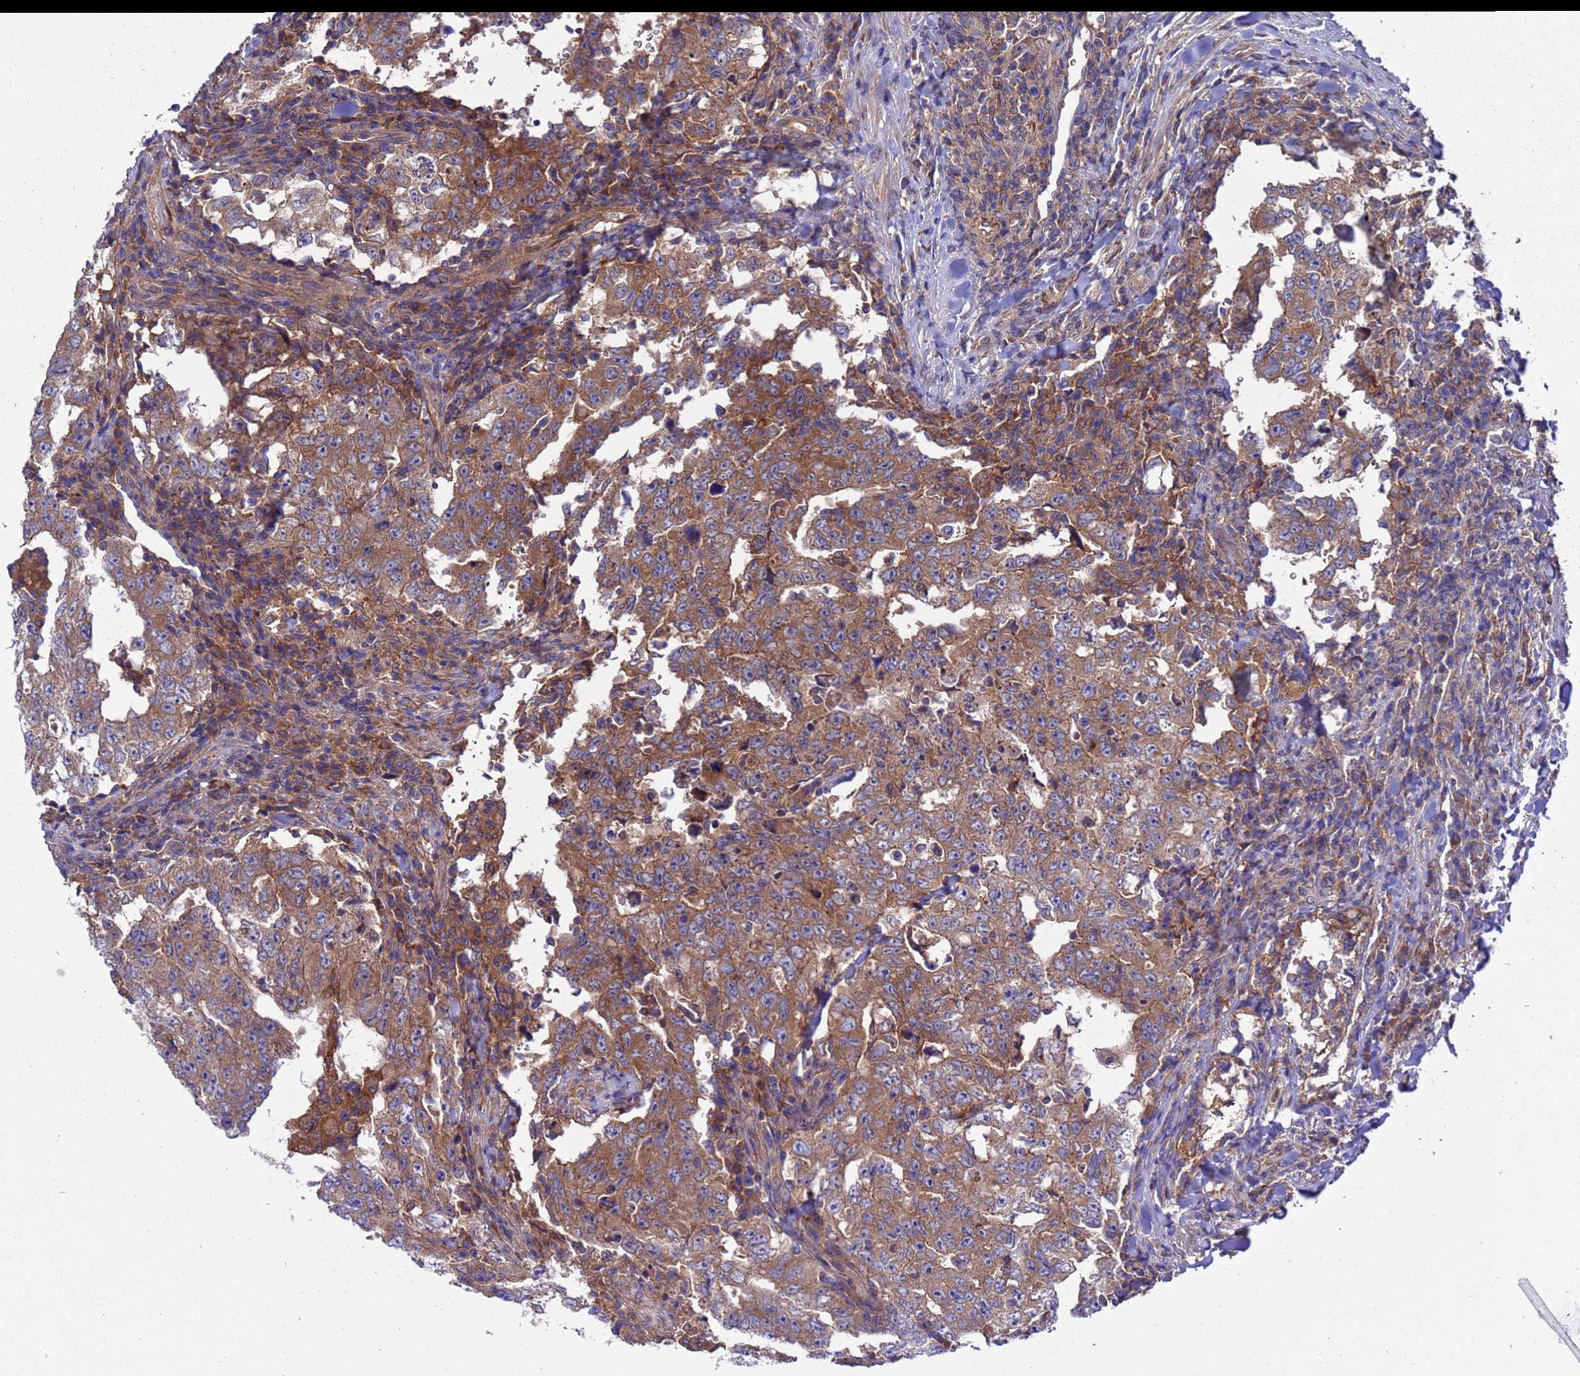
{"staining": {"intensity": "moderate", "quantity": ">75%", "location": "cytoplasmic/membranous"}, "tissue": "testis cancer", "cell_type": "Tumor cells", "image_type": "cancer", "snomed": [{"axis": "morphology", "description": "Carcinoma, Embryonal, NOS"}, {"axis": "topography", "description": "Testis"}], "caption": "This is an image of immunohistochemistry (IHC) staining of testis cancer, which shows moderate expression in the cytoplasmic/membranous of tumor cells.", "gene": "ARHGAP12", "patient": {"sex": "male", "age": 26}}